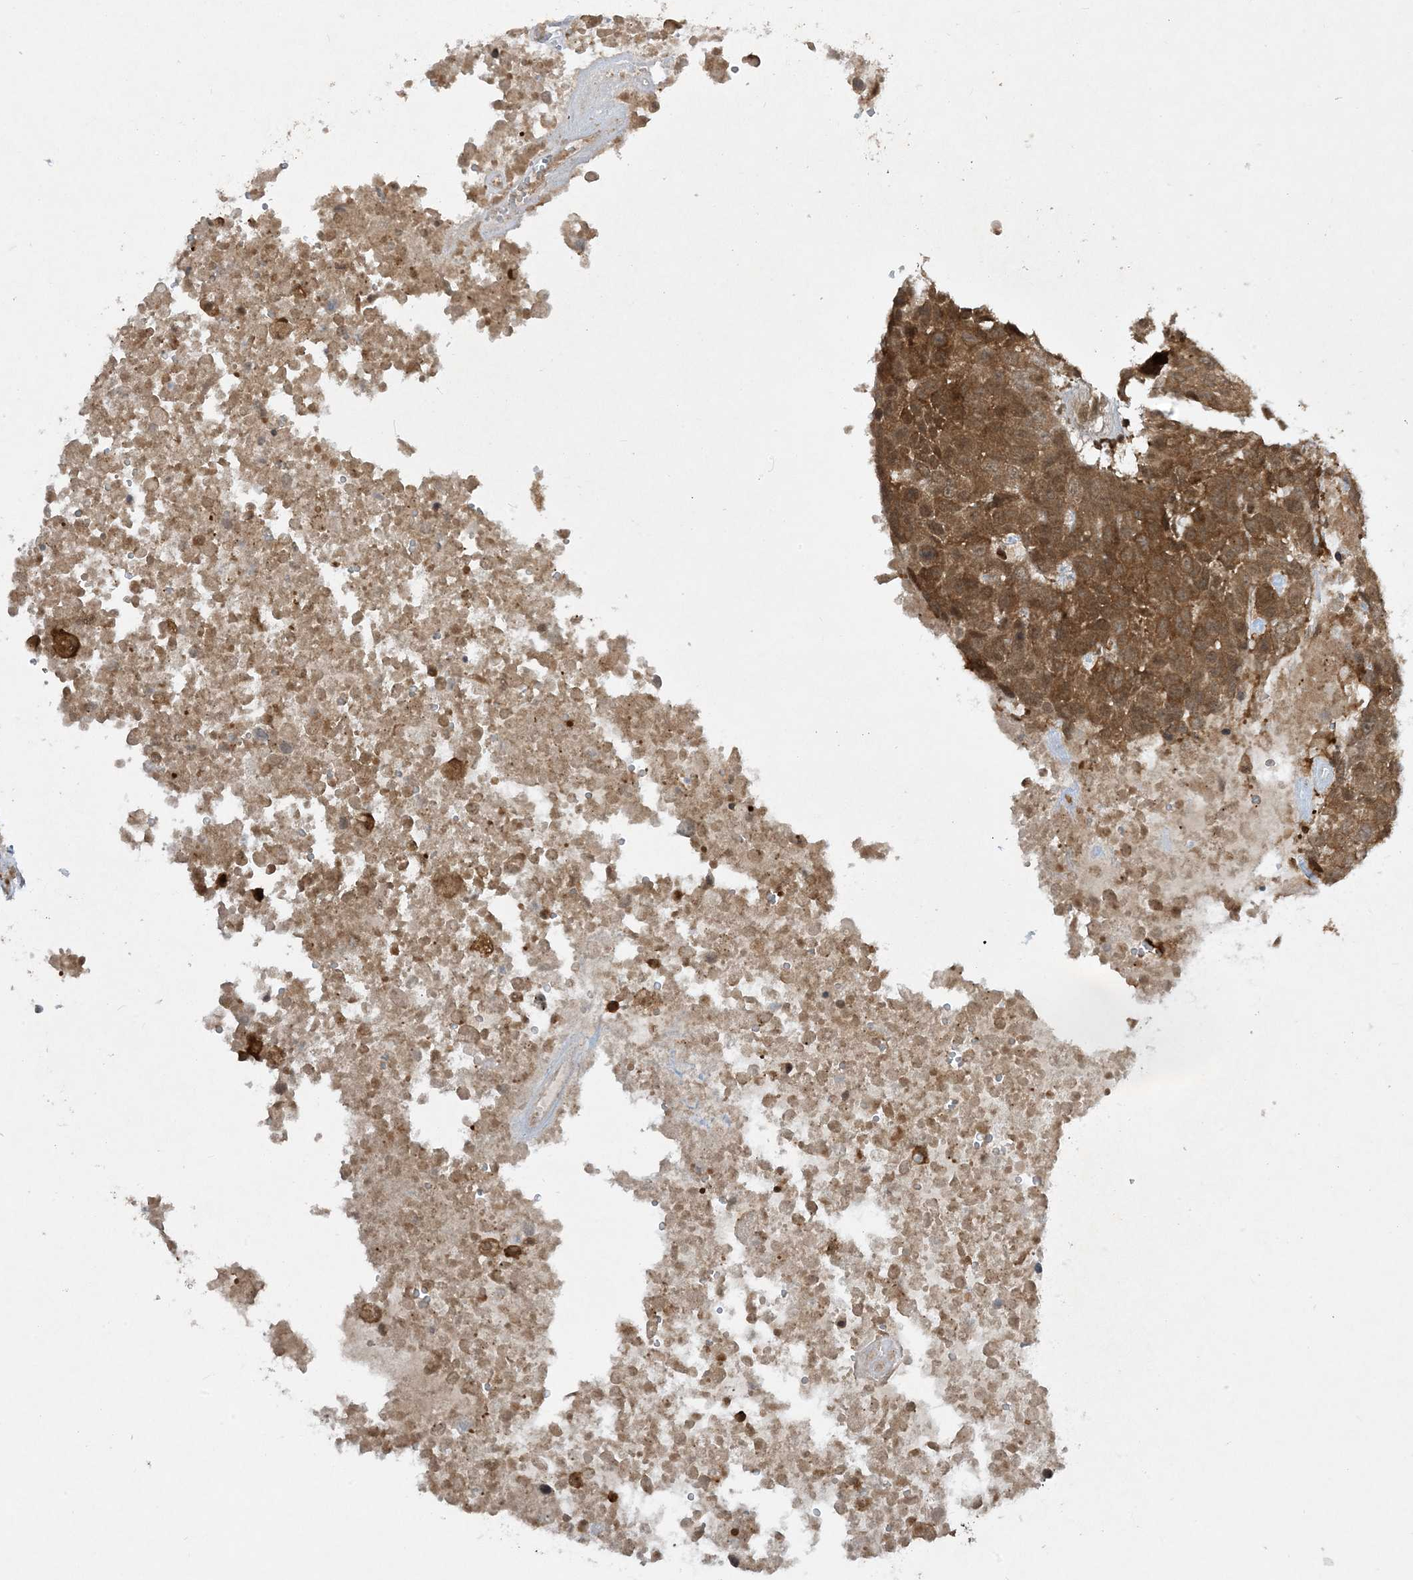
{"staining": {"intensity": "moderate", "quantity": ">75%", "location": "cytoplasmic/membranous"}, "tissue": "head and neck cancer", "cell_type": "Tumor cells", "image_type": "cancer", "snomed": [{"axis": "morphology", "description": "Squamous cell carcinoma, NOS"}, {"axis": "topography", "description": "Head-Neck"}], "caption": "Immunohistochemical staining of head and neck squamous cell carcinoma demonstrates medium levels of moderate cytoplasmic/membranous protein staining in approximately >75% of tumor cells. The staining was performed using DAB to visualize the protein expression in brown, while the nuclei were stained in blue with hematoxylin (Magnification: 20x).", "gene": "CERT1", "patient": {"sex": "male", "age": 66}}